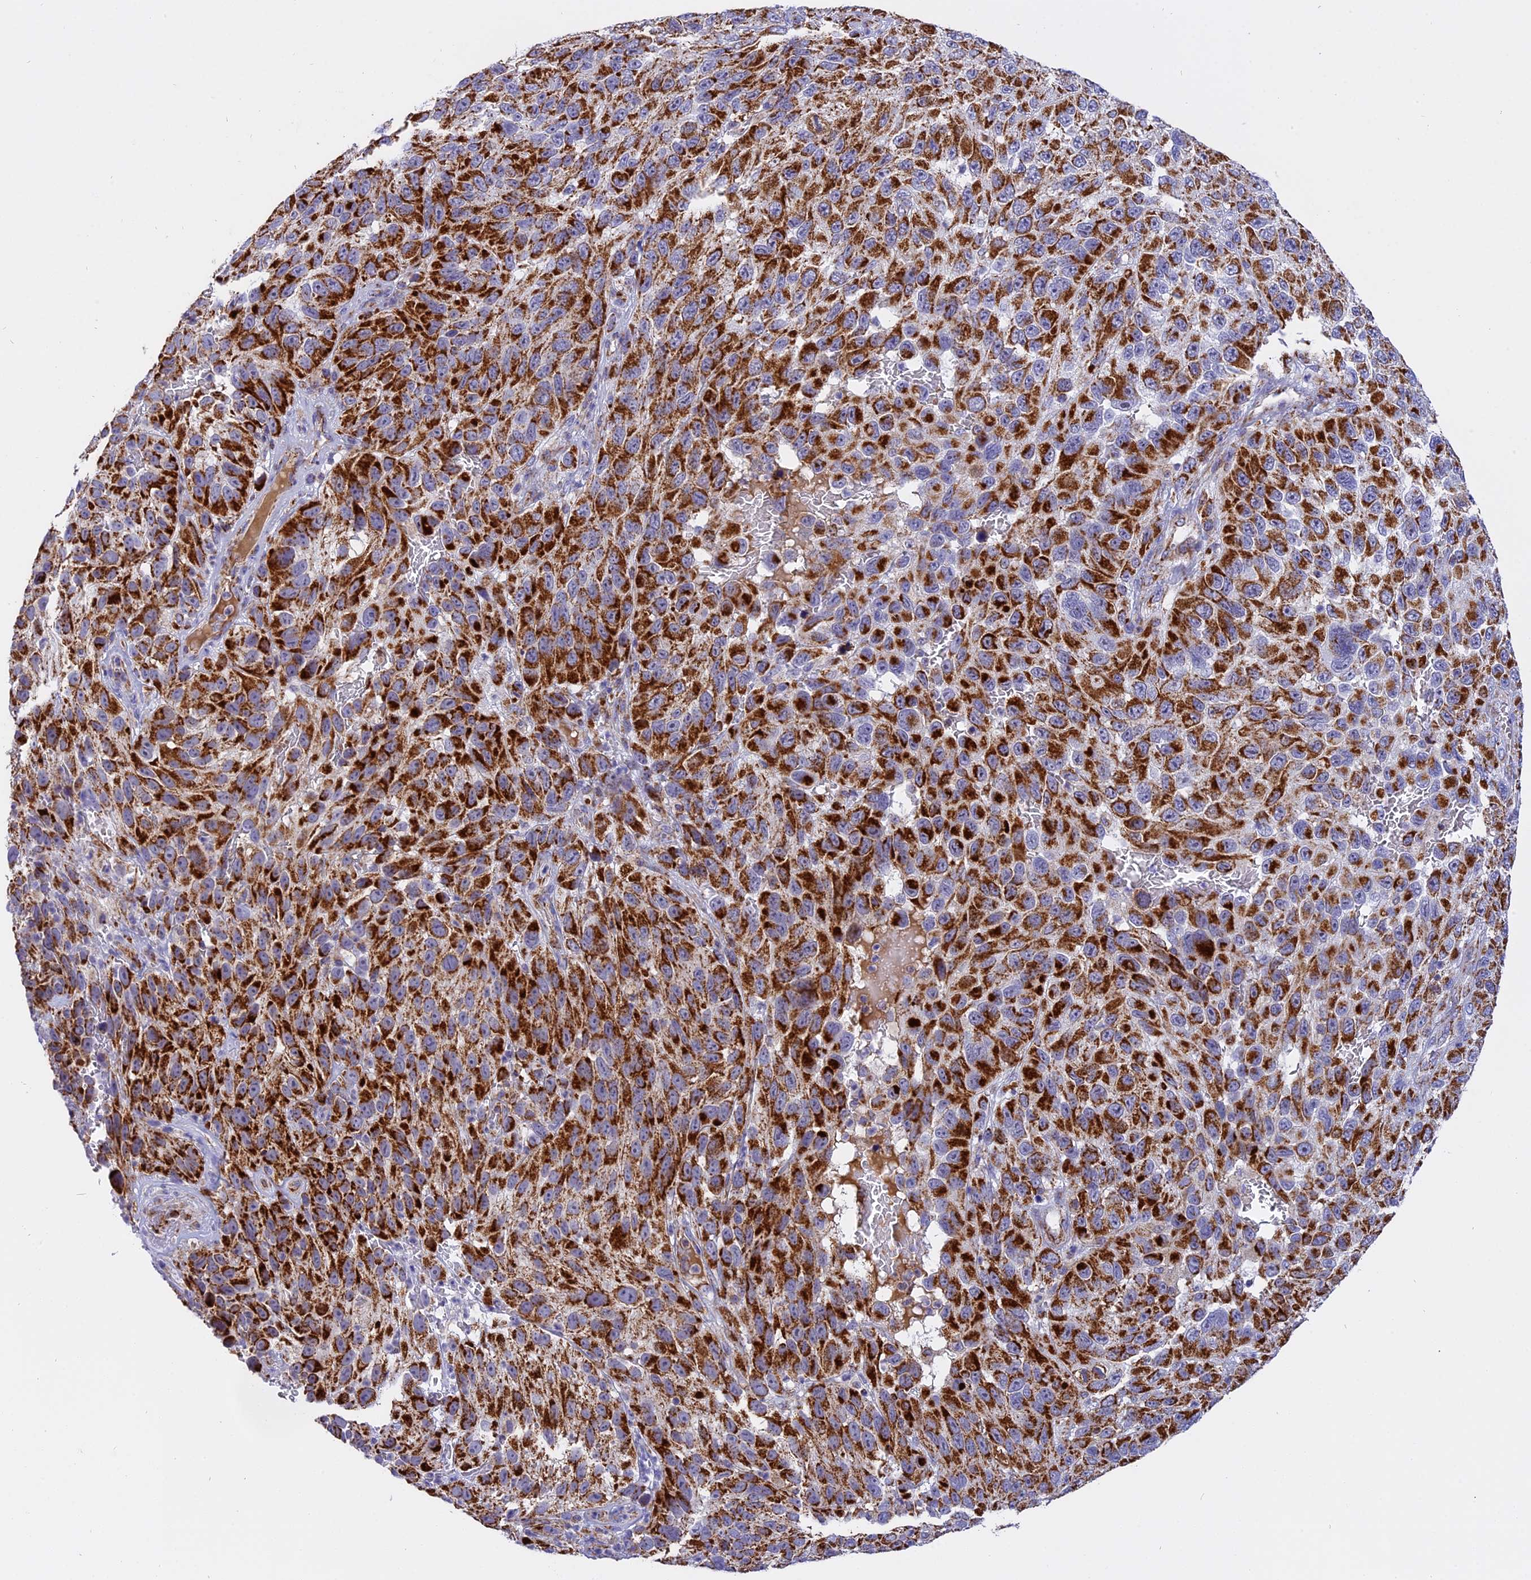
{"staining": {"intensity": "strong", "quantity": ">75%", "location": "cytoplasmic/membranous"}, "tissue": "melanoma", "cell_type": "Tumor cells", "image_type": "cancer", "snomed": [{"axis": "morphology", "description": "Malignant melanoma, NOS"}, {"axis": "topography", "description": "Skin"}], "caption": "This is an image of IHC staining of malignant melanoma, which shows strong positivity in the cytoplasmic/membranous of tumor cells.", "gene": "MRPS34", "patient": {"sex": "female", "age": 96}}